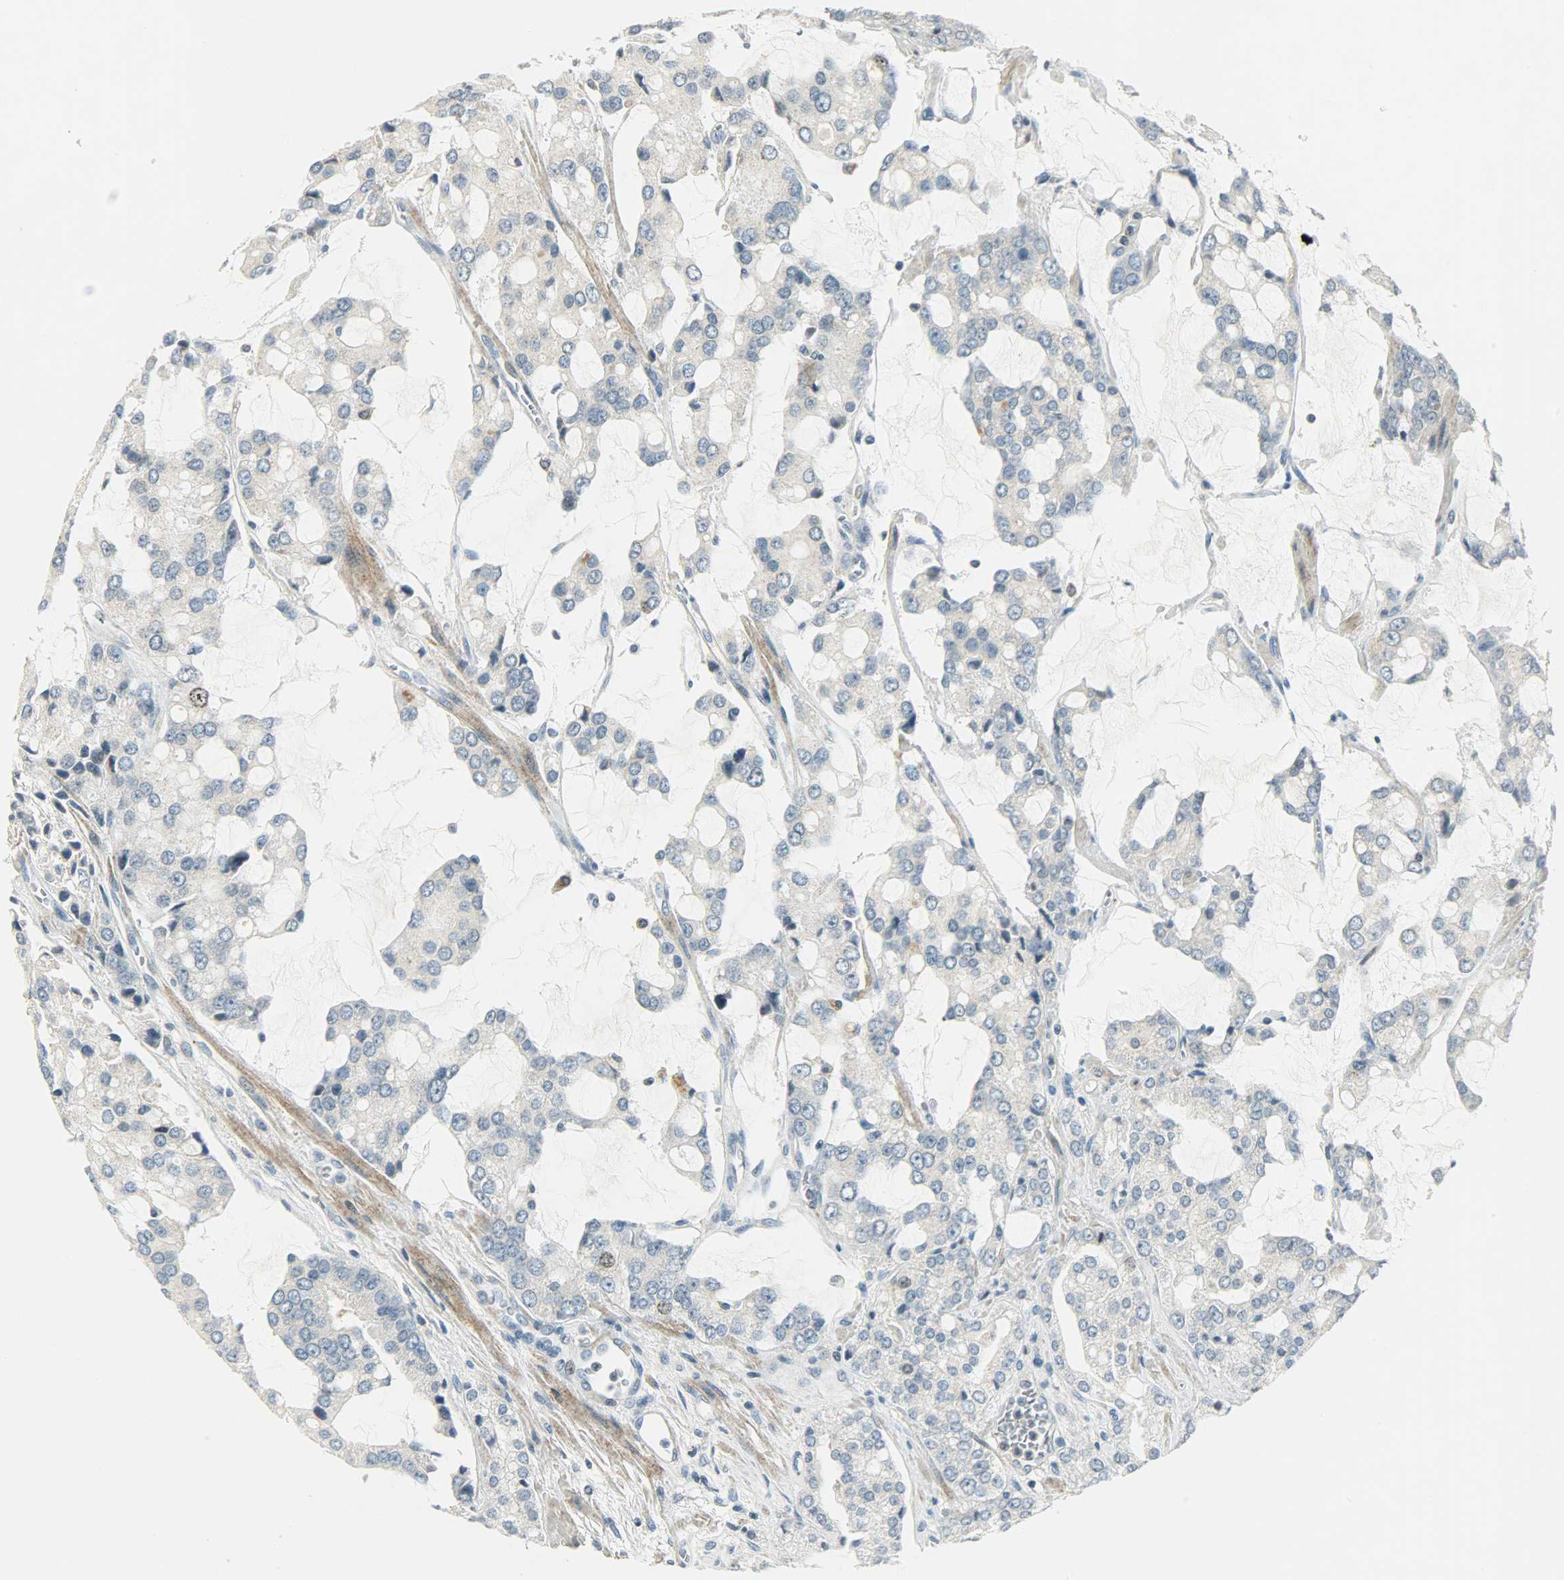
{"staining": {"intensity": "negative", "quantity": "none", "location": "none"}, "tissue": "prostate cancer", "cell_type": "Tumor cells", "image_type": "cancer", "snomed": [{"axis": "morphology", "description": "Adenocarcinoma, High grade"}, {"axis": "topography", "description": "Prostate"}], "caption": "Immunohistochemical staining of human adenocarcinoma (high-grade) (prostate) exhibits no significant staining in tumor cells.", "gene": "AURKB", "patient": {"sex": "male", "age": 67}}